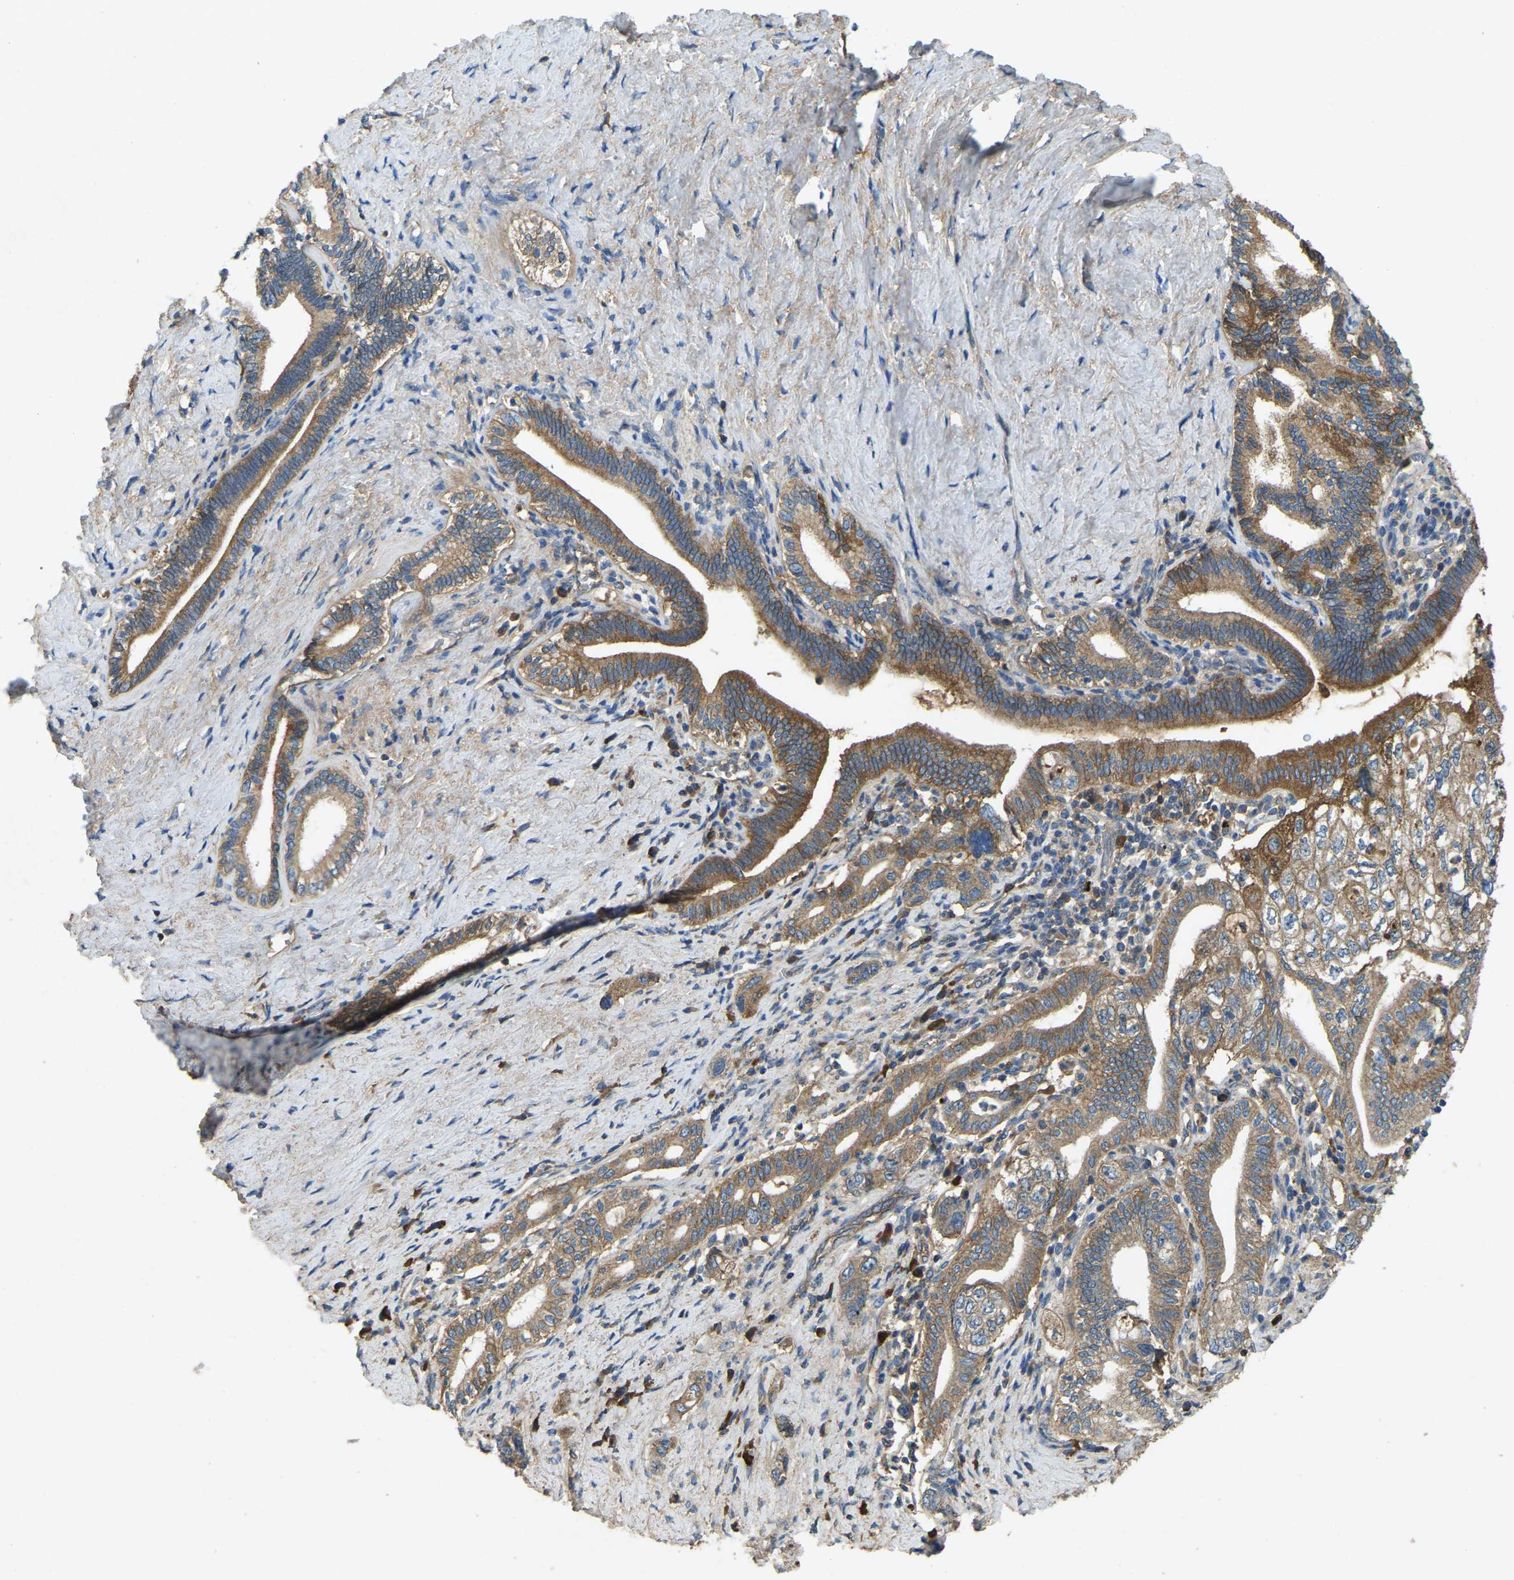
{"staining": {"intensity": "moderate", "quantity": ">75%", "location": "cytoplasmic/membranous"}, "tissue": "pancreatic cancer", "cell_type": "Tumor cells", "image_type": "cancer", "snomed": [{"axis": "morphology", "description": "Adenocarcinoma, NOS"}, {"axis": "topography", "description": "Pancreas"}], "caption": "DAB immunohistochemical staining of adenocarcinoma (pancreatic) demonstrates moderate cytoplasmic/membranous protein staining in approximately >75% of tumor cells. The staining was performed using DAB to visualize the protein expression in brown, while the nuclei were stained in blue with hematoxylin (Magnification: 20x).", "gene": "ATP8B1", "patient": {"sex": "female", "age": 73}}